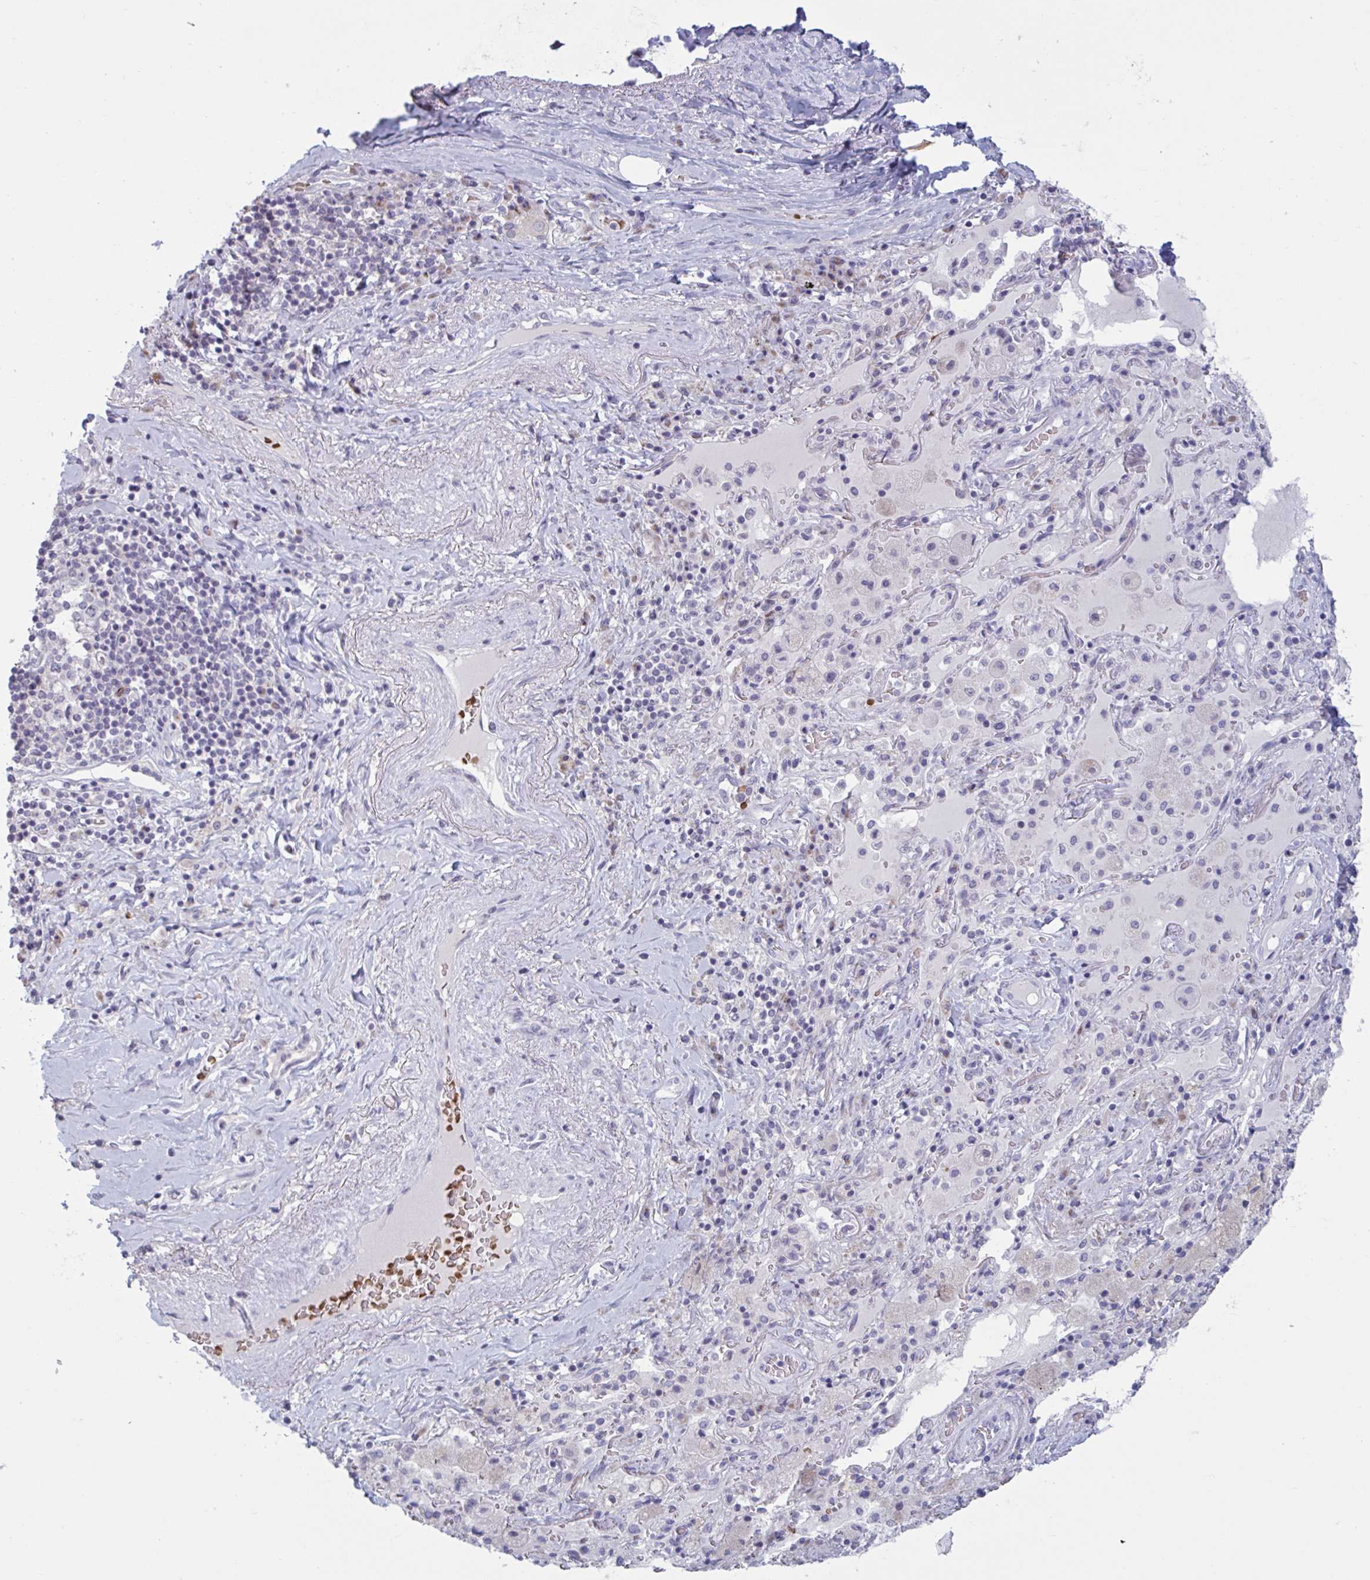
{"staining": {"intensity": "negative", "quantity": "none", "location": "none"}, "tissue": "adipose tissue", "cell_type": "Adipocytes", "image_type": "normal", "snomed": [{"axis": "morphology", "description": "Normal tissue, NOS"}, {"axis": "topography", "description": "Cartilage tissue"}, {"axis": "topography", "description": "Bronchus"}], "caption": "This is a image of immunohistochemistry (IHC) staining of normal adipose tissue, which shows no positivity in adipocytes. Brightfield microscopy of IHC stained with DAB (3,3'-diaminobenzidine) (brown) and hematoxylin (blue), captured at high magnification.", "gene": "HSD11B2", "patient": {"sex": "male", "age": 64}}